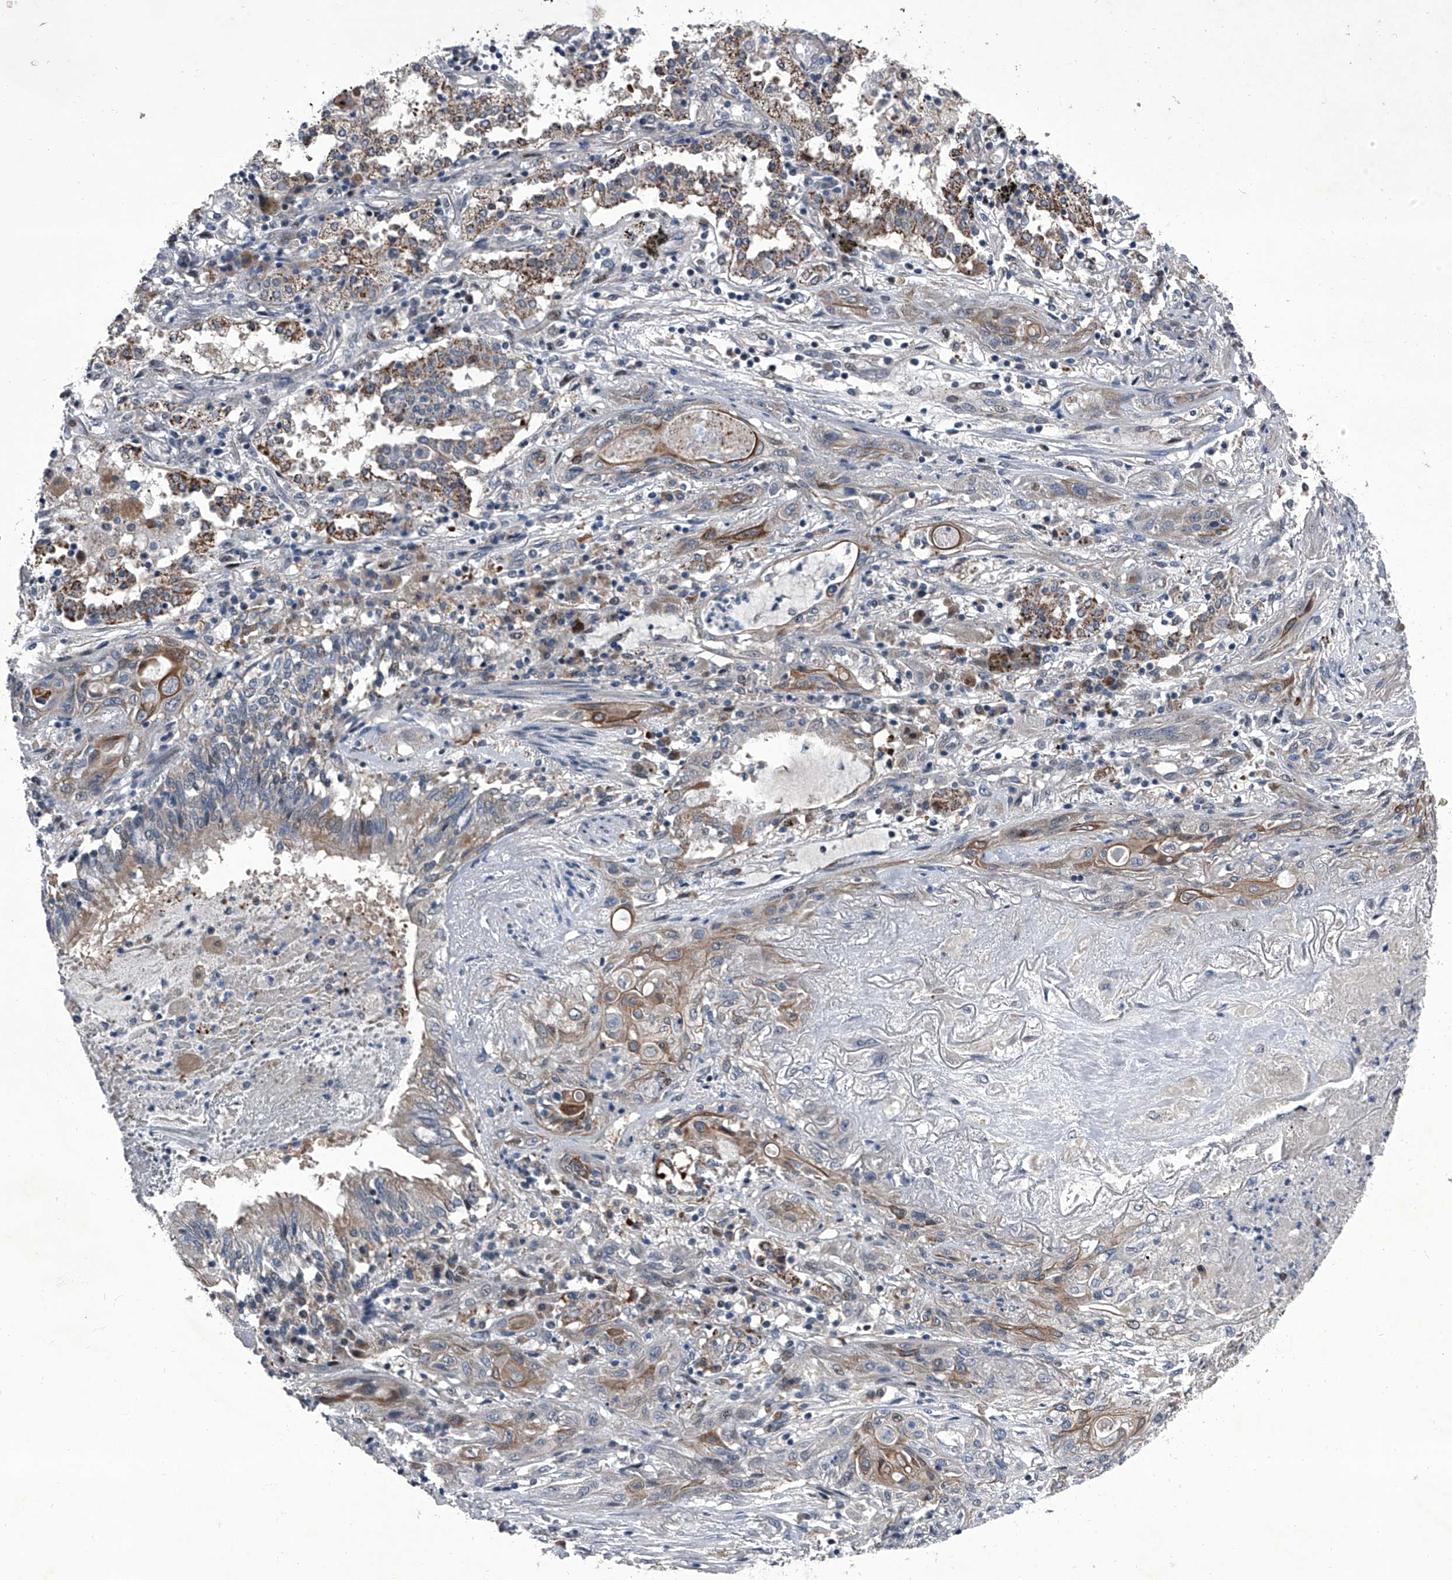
{"staining": {"intensity": "moderate", "quantity": "<25%", "location": "cytoplasmic/membranous"}, "tissue": "lung cancer", "cell_type": "Tumor cells", "image_type": "cancer", "snomed": [{"axis": "morphology", "description": "Squamous cell carcinoma, NOS"}, {"axis": "topography", "description": "Lung"}], "caption": "About <25% of tumor cells in human lung cancer demonstrate moderate cytoplasmic/membranous protein staining as visualized by brown immunohistochemical staining.", "gene": "ELK4", "patient": {"sex": "female", "age": 47}}